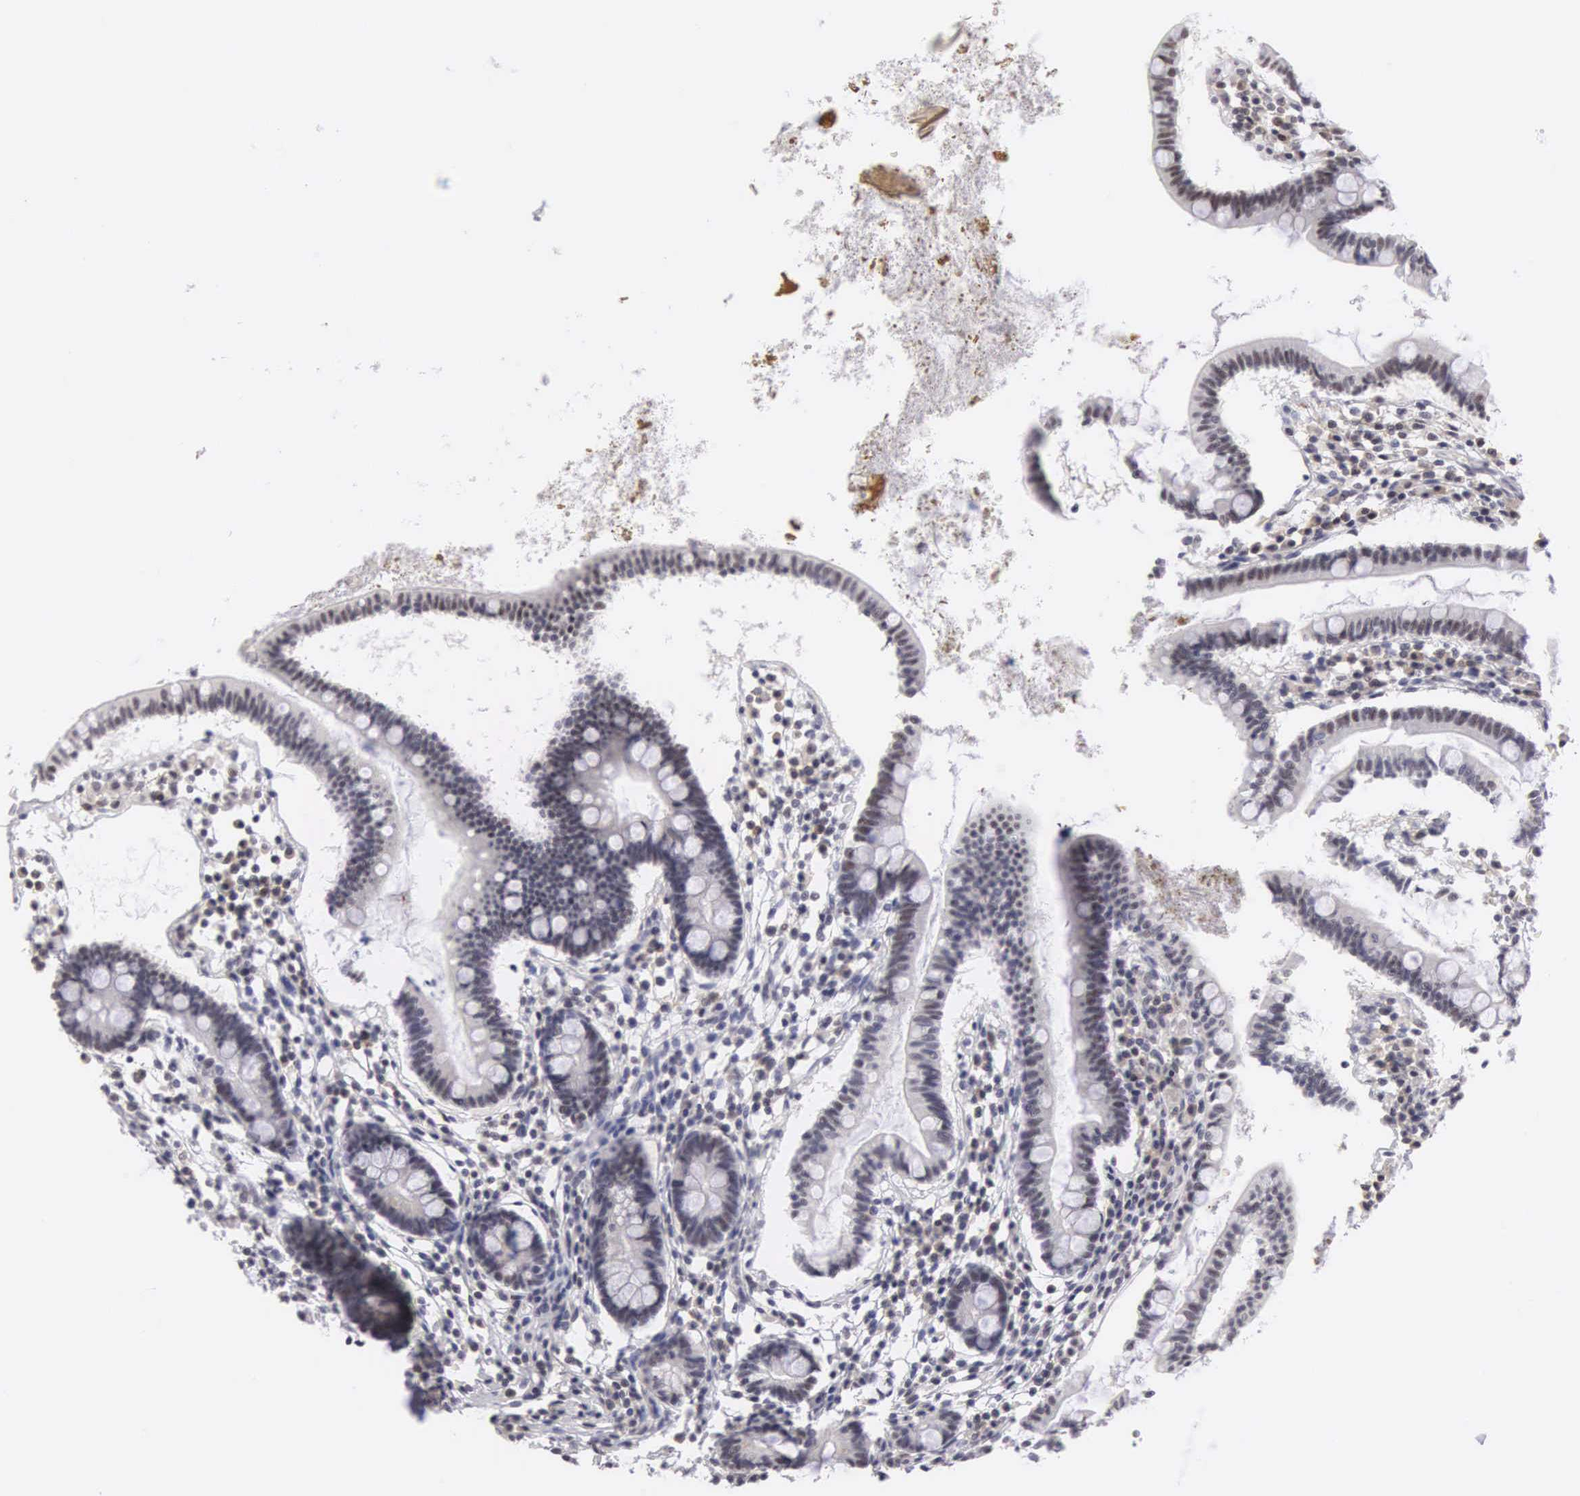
{"staining": {"intensity": "weak", "quantity": "<25%", "location": "nuclear"}, "tissue": "small intestine", "cell_type": "Glandular cells", "image_type": "normal", "snomed": [{"axis": "morphology", "description": "Normal tissue, NOS"}, {"axis": "topography", "description": "Small intestine"}], "caption": "Immunohistochemistry (IHC) of unremarkable small intestine reveals no staining in glandular cells.", "gene": "FAM47A", "patient": {"sex": "female", "age": 37}}